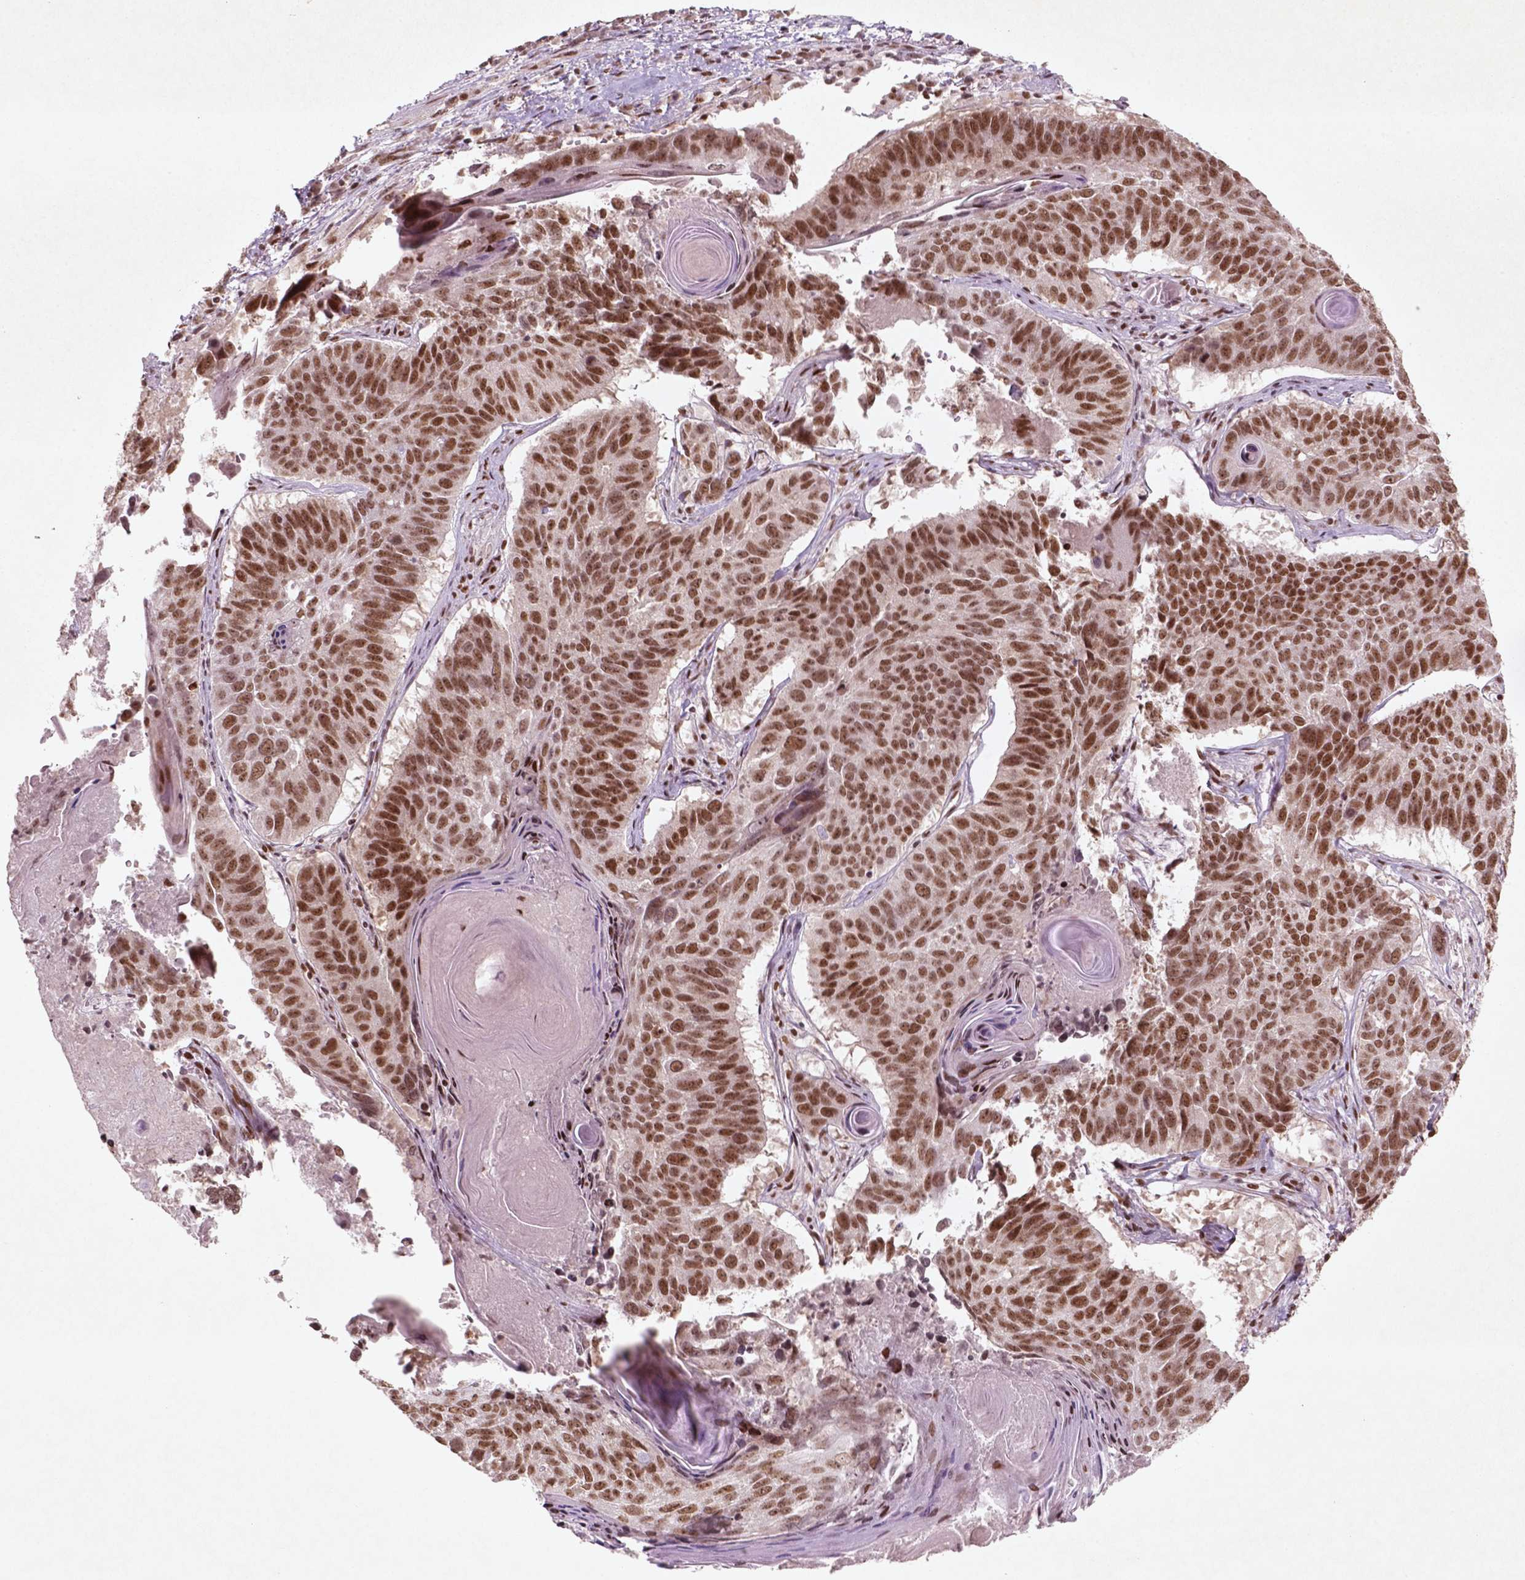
{"staining": {"intensity": "moderate", "quantity": ">75%", "location": "nuclear"}, "tissue": "lung cancer", "cell_type": "Tumor cells", "image_type": "cancer", "snomed": [{"axis": "morphology", "description": "Squamous cell carcinoma, NOS"}, {"axis": "topography", "description": "Lung"}], "caption": "A histopathology image of lung cancer stained for a protein displays moderate nuclear brown staining in tumor cells. (DAB = brown stain, brightfield microscopy at high magnification).", "gene": "HMG20B", "patient": {"sex": "male", "age": 73}}